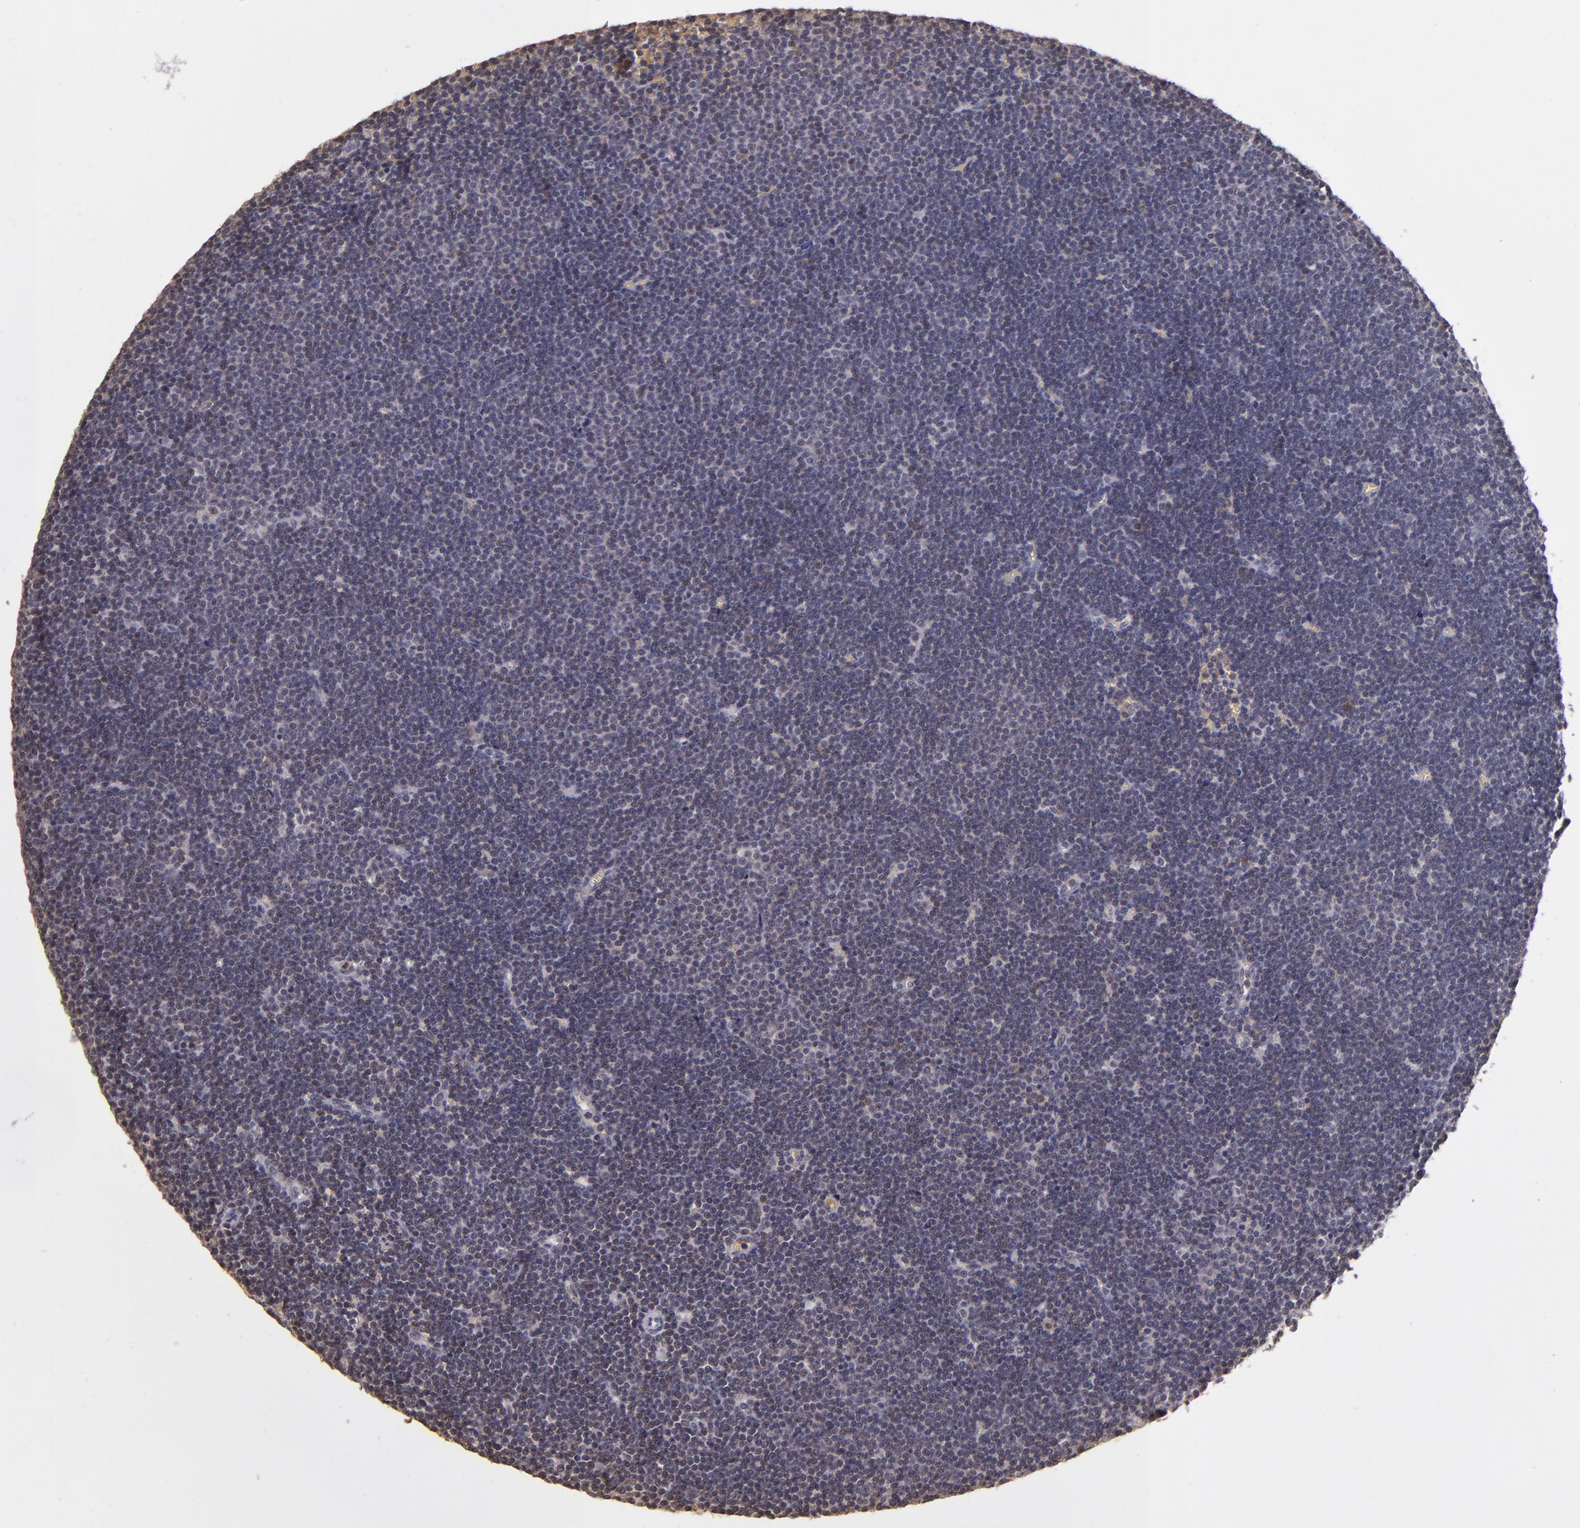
{"staining": {"intensity": "negative", "quantity": "none", "location": "none"}, "tissue": "lymphoma", "cell_type": "Tumor cells", "image_type": "cancer", "snomed": [{"axis": "morphology", "description": "Malignant lymphoma, non-Hodgkin's type, Low grade"}, {"axis": "topography", "description": "Lymph node"}], "caption": "Tumor cells show no significant expression in lymphoma.", "gene": "LRG1", "patient": {"sex": "female", "age": 73}}